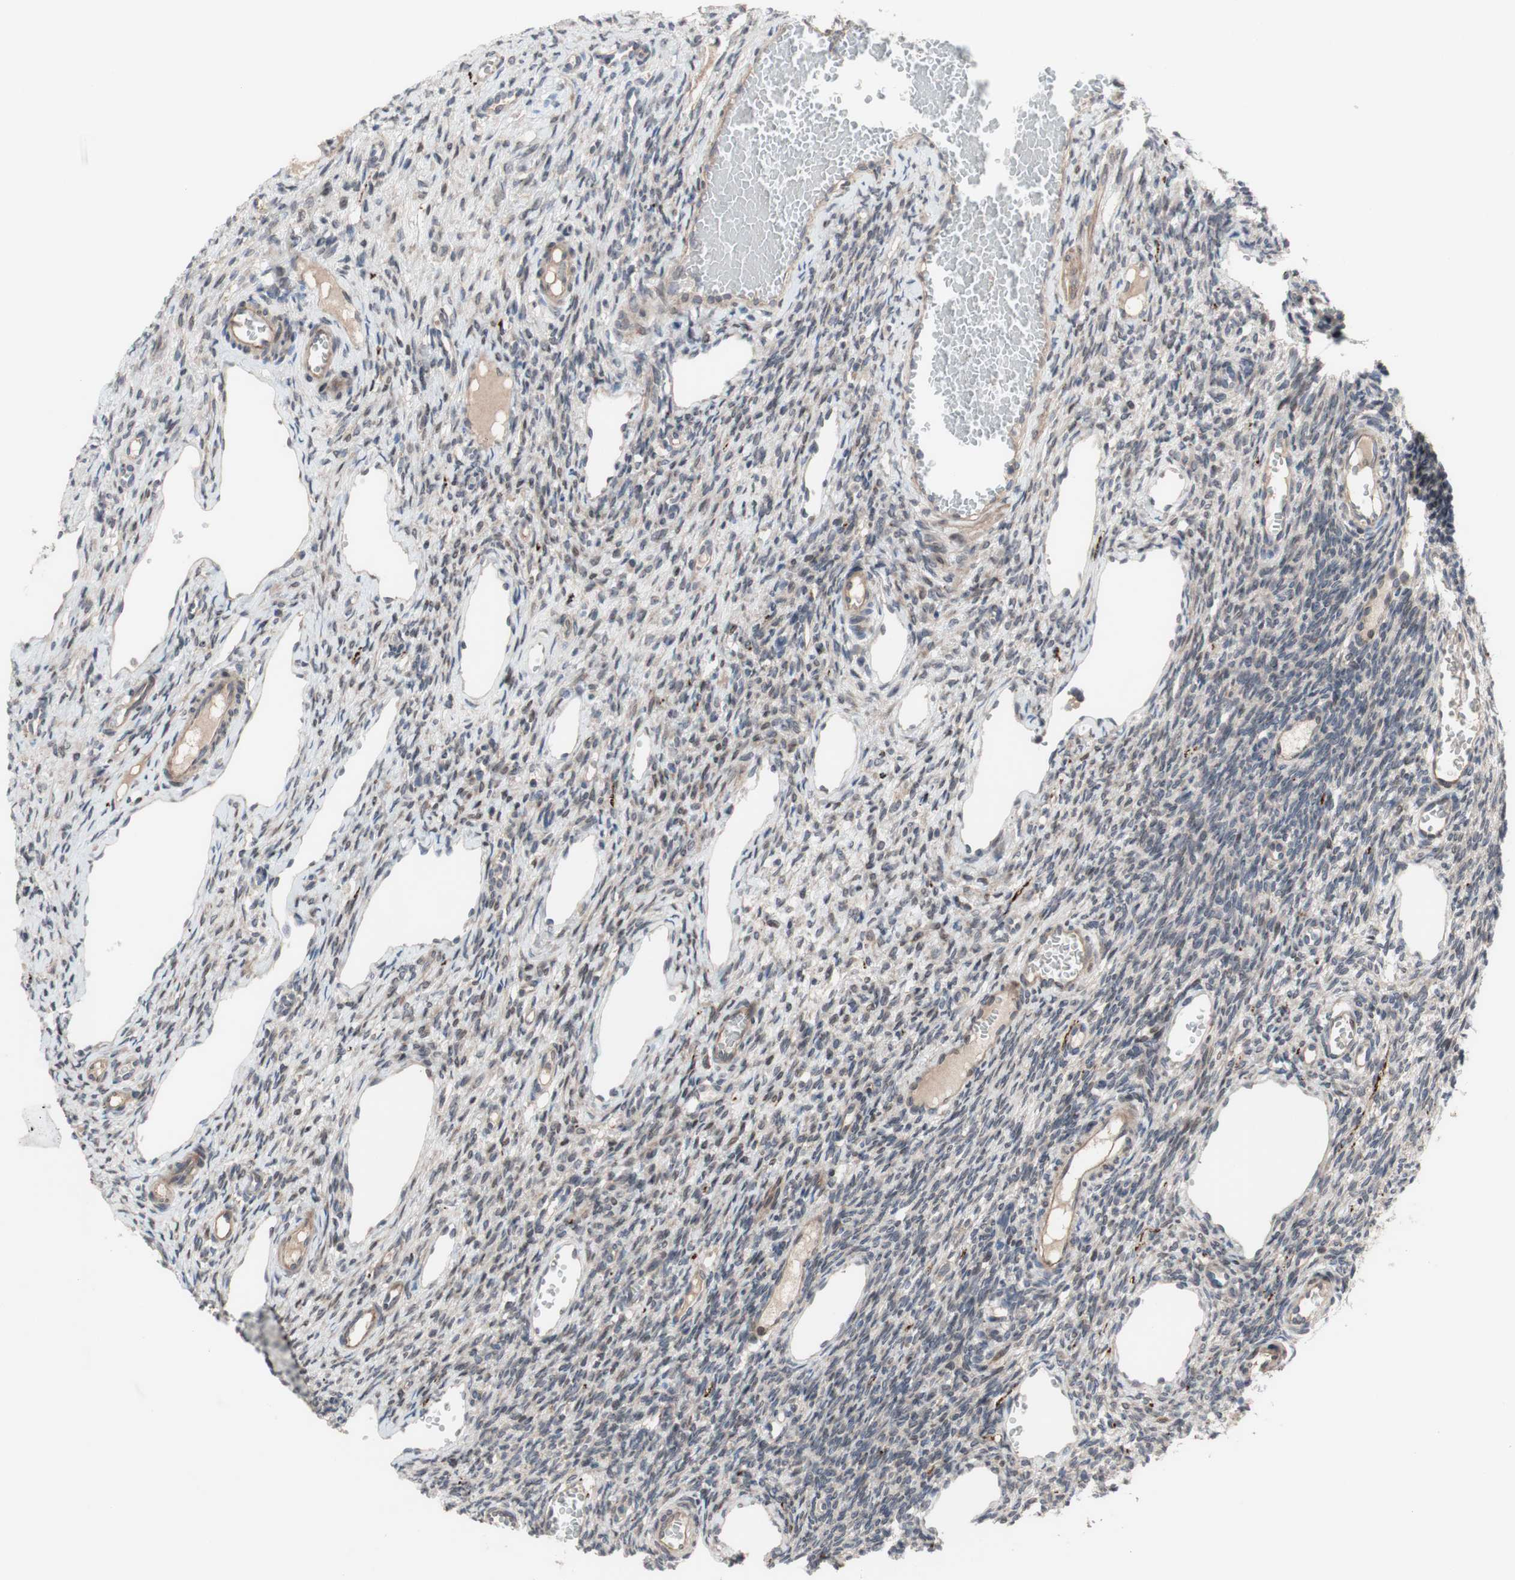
{"staining": {"intensity": "weak", "quantity": "25%-75%", "location": "cytoplasmic/membranous"}, "tissue": "ovary", "cell_type": "Ovarian stroma cells", "image_type": "normal", "snomed": [{"axis": "morphology", "description": "Normal tissue, NOS"}, {"axis": "topography", "description": "Ovary"}], "caption": "A photomicrograph showing weak cytoplasmic/membranous expression in approximately 25%-75% of ovarian stroma cells in benign ovary, as visualized by brown immunohistochemical staining.", "gene": "OAZ1", "patient": {"sex": "female", "age": 33}}